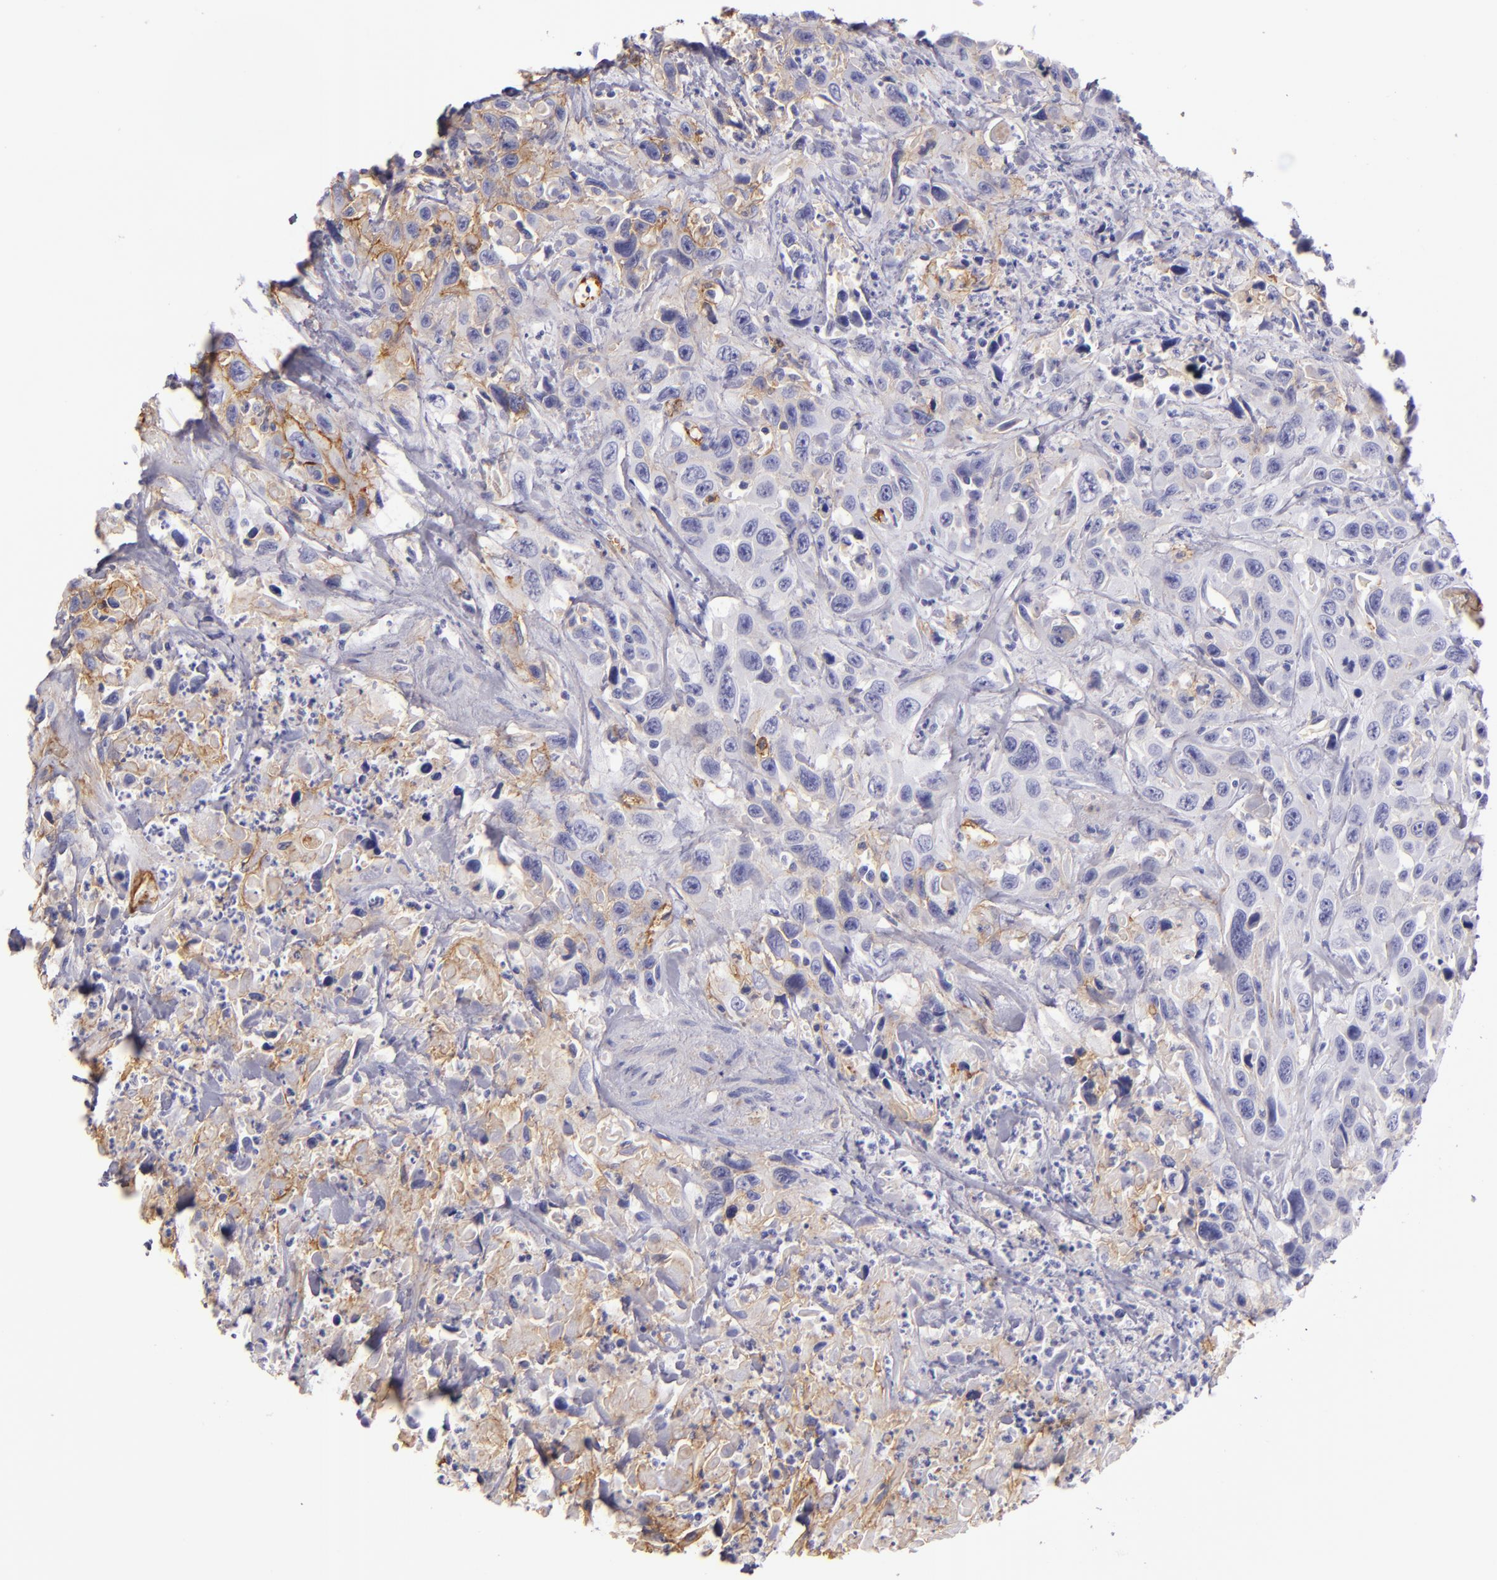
{"staining": {"intensity": "weak", "quantity": "25%-75%", "location": "cytoplasmic/membranous"}, "tissue": "urothelial cancer", "cell_type": "Tumor cells", "image_type": "cancer", "snomed": [{"axis": "morphology", "description": "Urothelial carcinoma, High grade"}, {"axis": "topography", "description": "Urinary bladder"}], "caption": "Urothelial cancer tissue displays weak cytoplasmic/membranous staining in about 25%-75% of tumor cells", "gene": "CD9", "patient": {"sex": "female", "age": 84}}